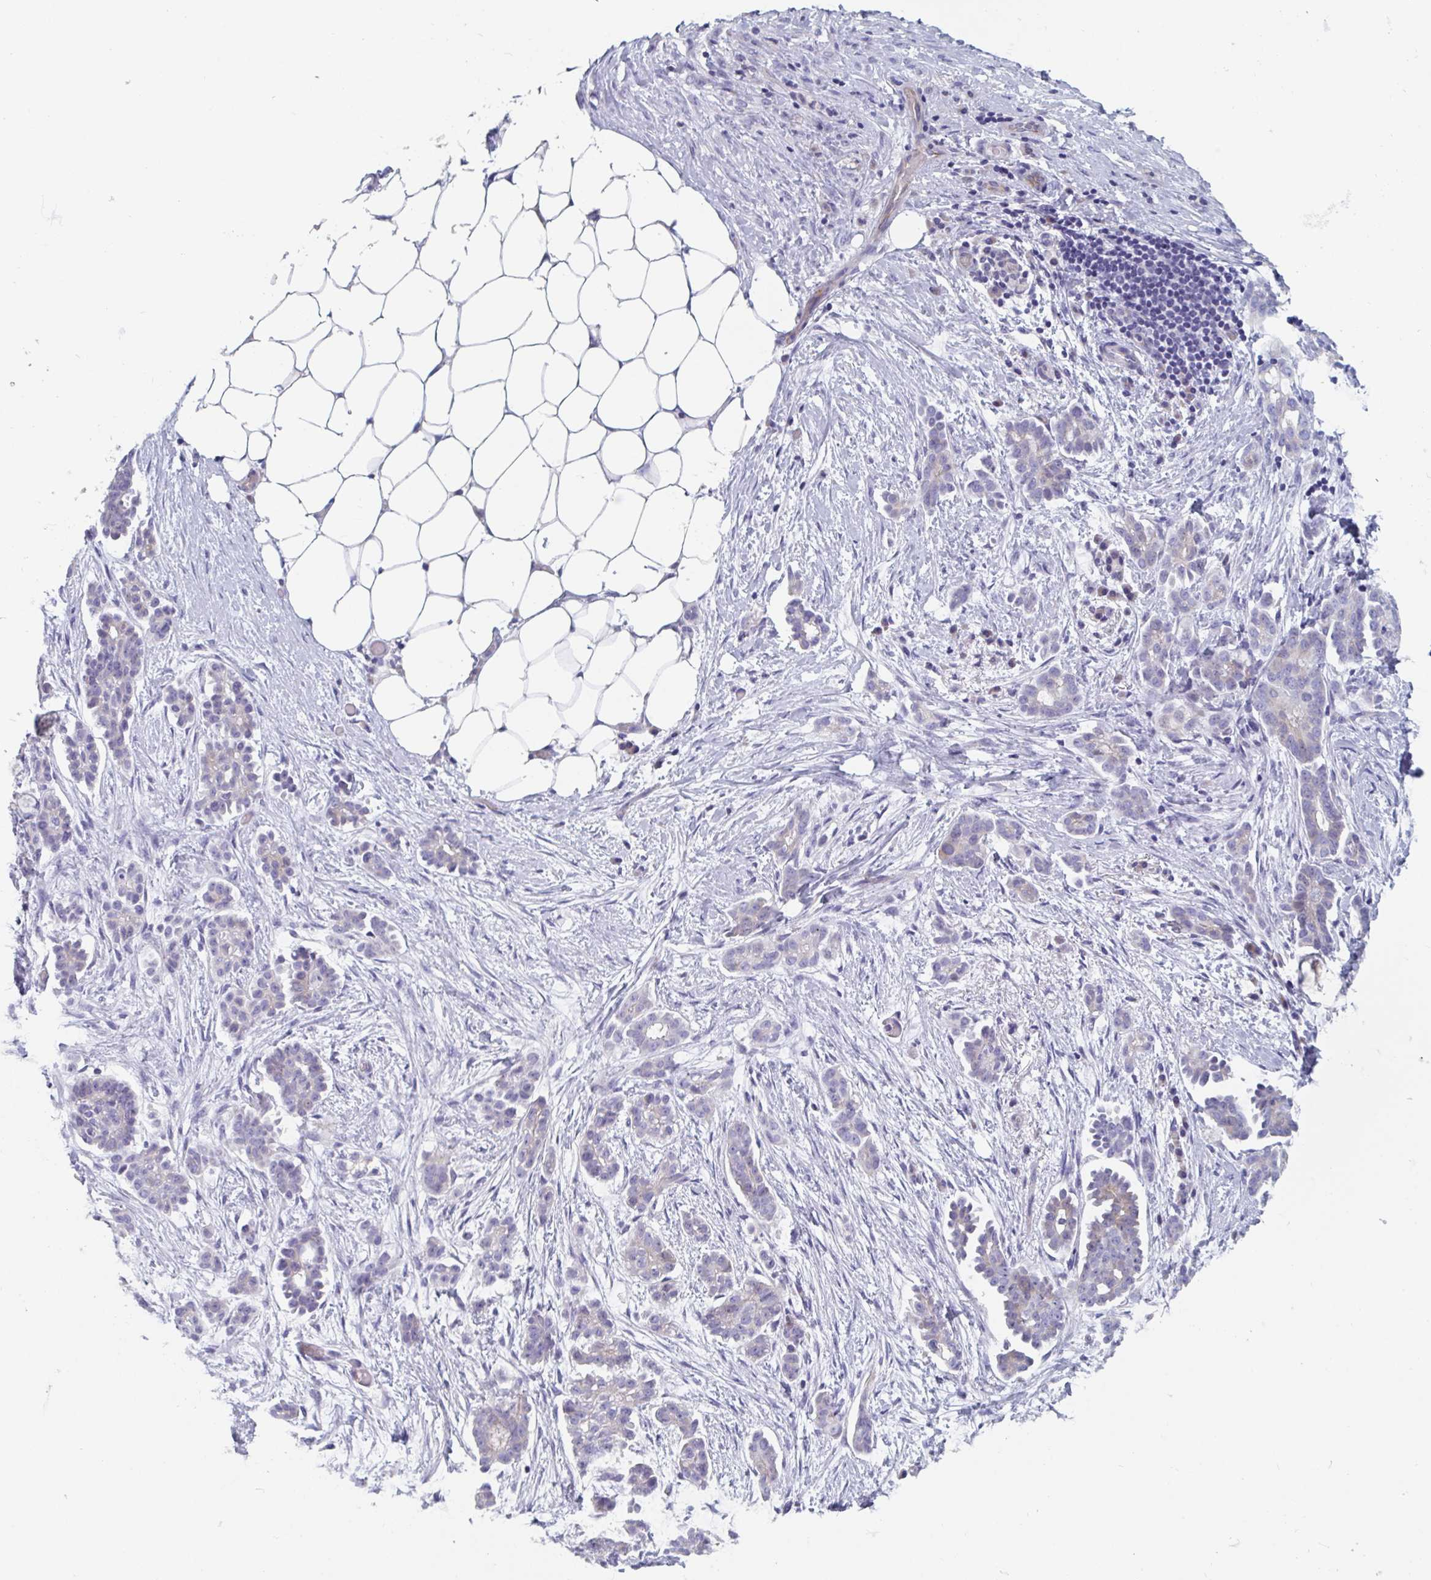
{"staining": {"intensity": "negative", "quantity": "none", "location": "none"}, "tissue": "ovarian cancer", "cell_type": "Tumor cells", "image_type": "cancer", "snomed": [{"axis": "morphology", "description": "Cystadenocarcinoma, serous, NOS"}, {"axis": "topography", "description": "Ovary"}], "caption": "The micrograph demonstrates no staining of tumor cells in ovarian cancer (serous cystadenocarcinoma).", "gene": "ABHD16A", "patient": {"sex": "female", "age": 50}}